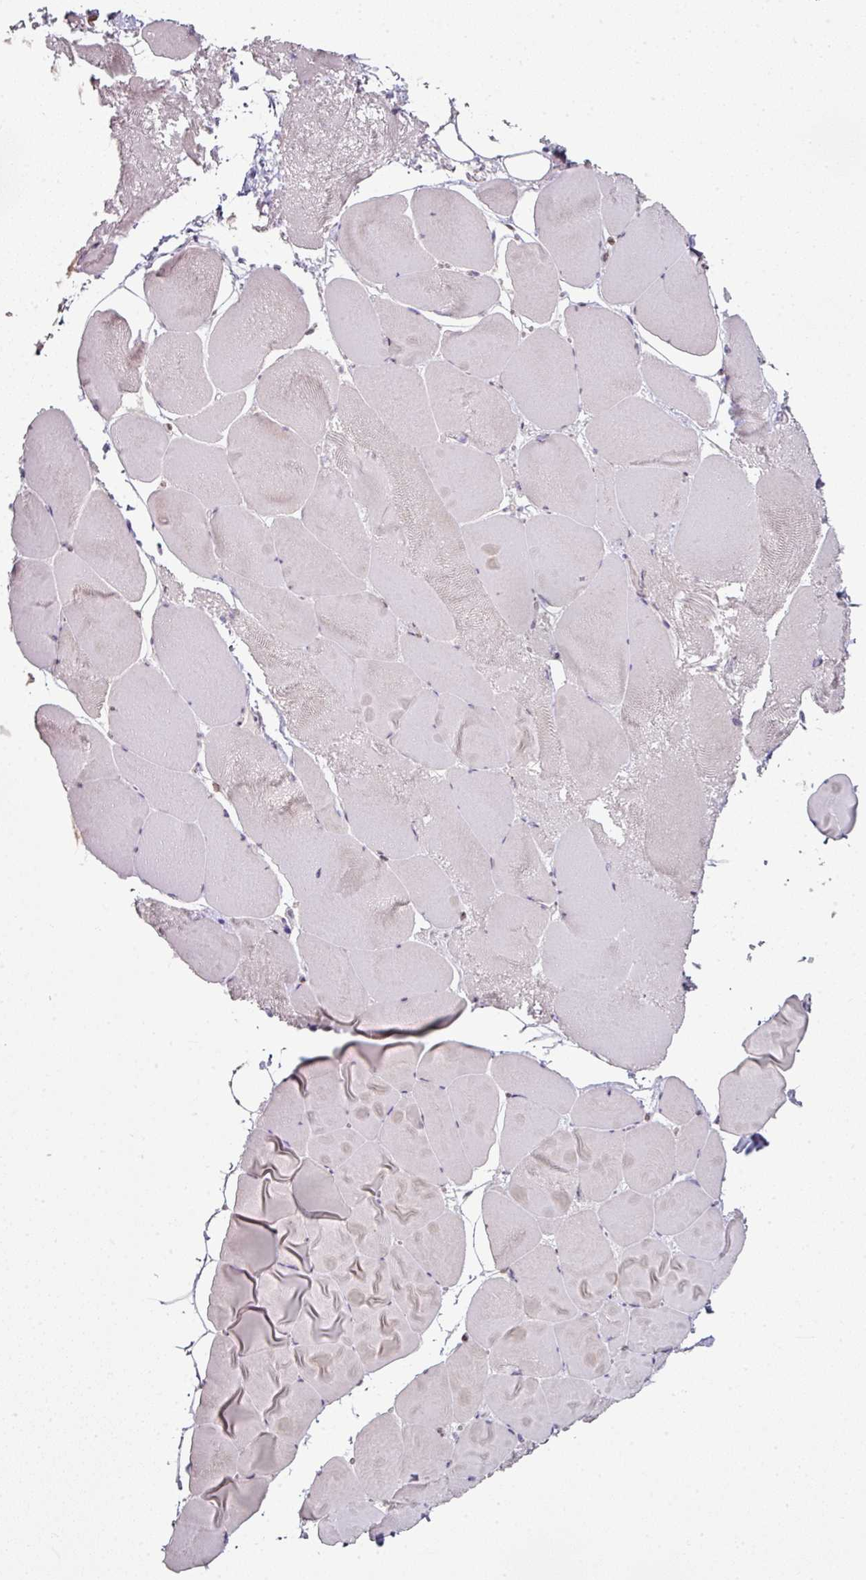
{"staining": {"intensity": "moderate", "quantity": "25%-75%", "location": "cytoplasmic/membranous,nuclear"}, "tissue": "skeletal muscle", "cell_type": "Myocytes", "image_type": "normal", "snomed": [{"axis": "morphology", "description": "Normal tissue, NOS"}, {"axis": "topography", "description": "Skeletal muscle"}], "caption": "Protein expression analysis of unremarkable skeletal muscle exhibits moderate cytoplasmic/membranous,nuclear expression in approximately 25%-75% of myocytes.", "gene": "RANGAP1", "patient": {"sex": "female", "age": 64}}